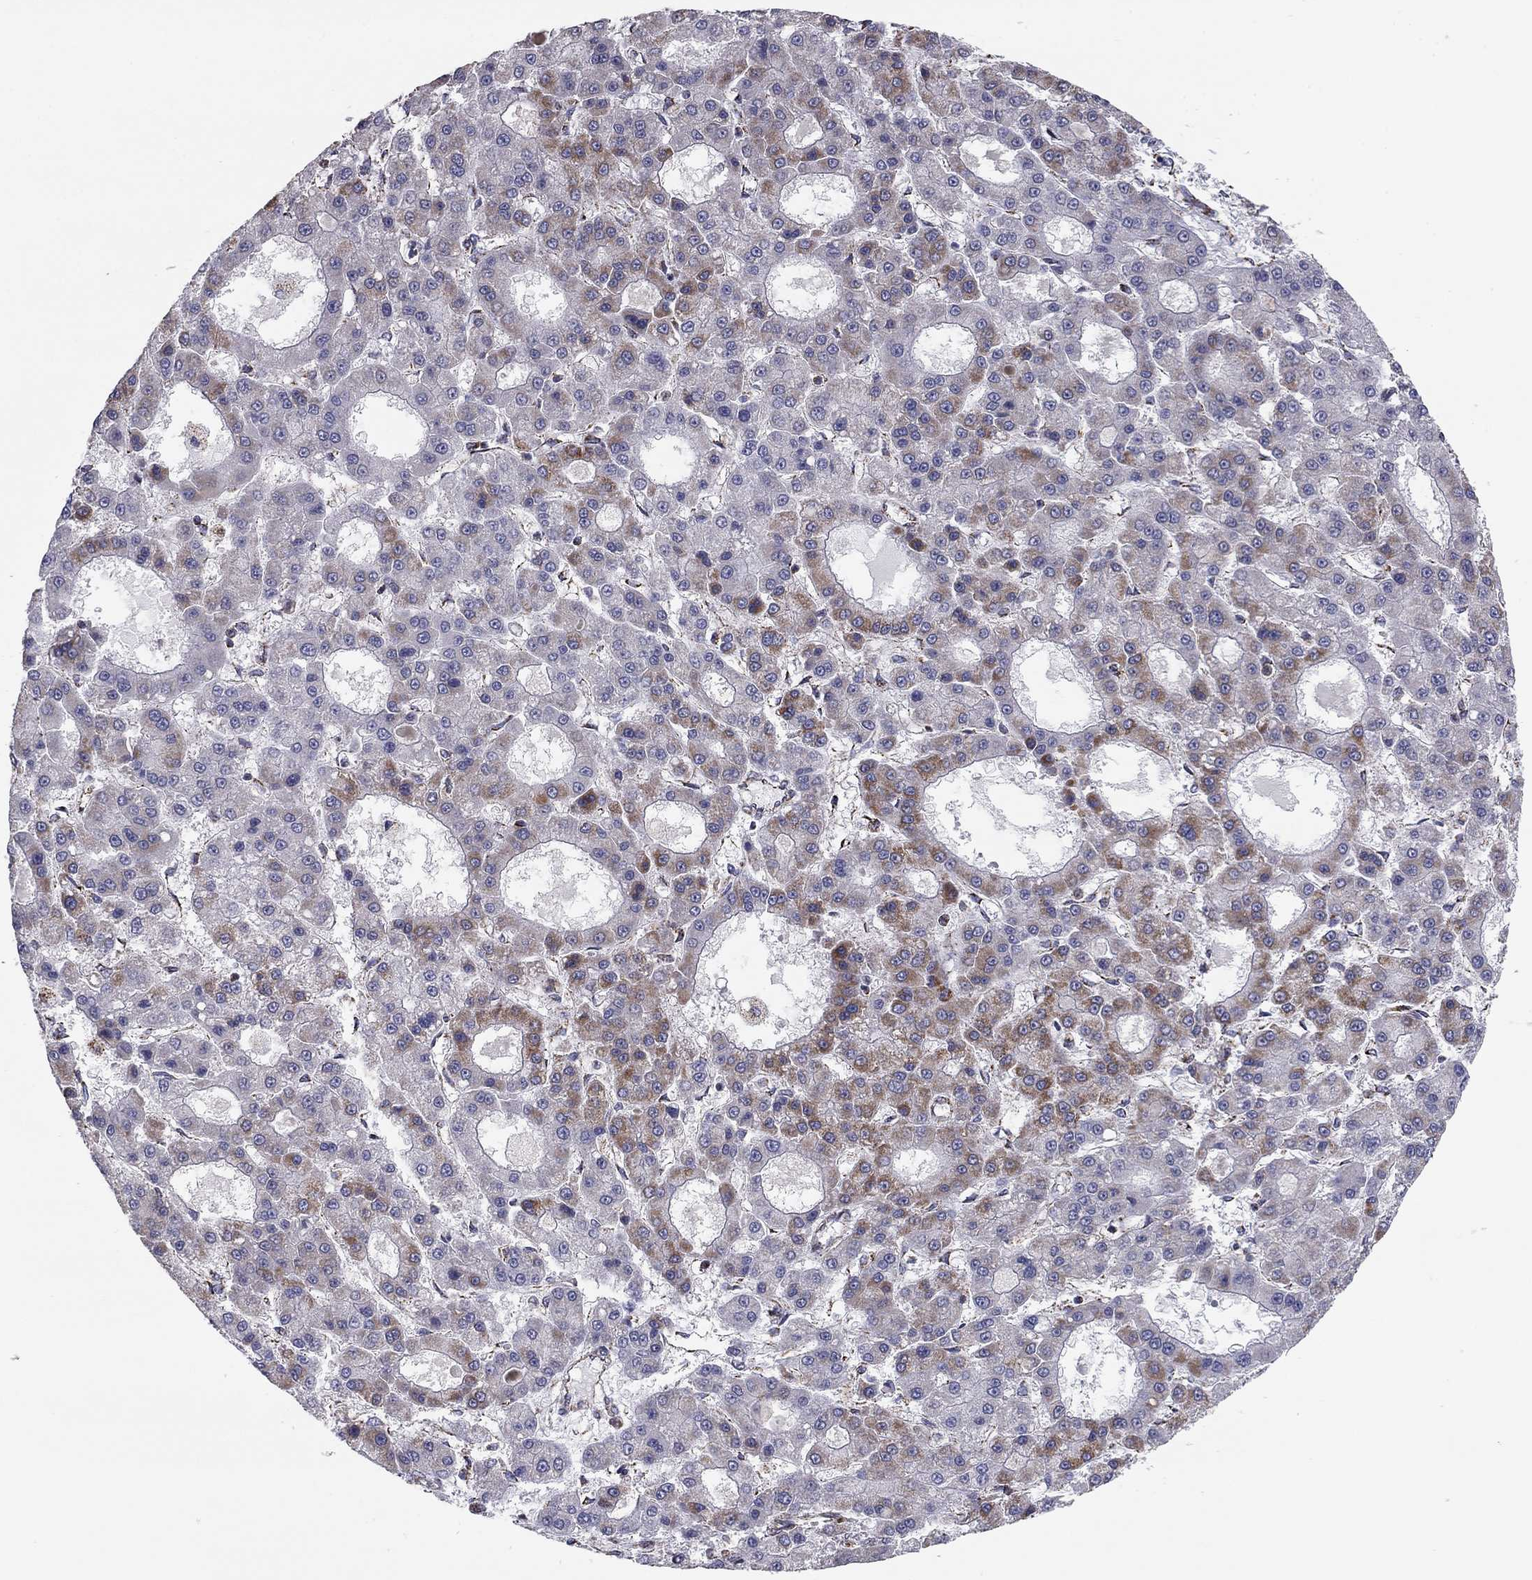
{"staining": {"intensity": "moderate", "quantity": "<25%", "location": "cytoplasmic/membranous"}, "tissue": "liver cancer", "cell_type": "Tumor cells", "image_type": "cancer", "snomed": [{"axis": "morphology", "description": "Carcinoma, Hepatocellular, NOS"}, {"axis": "topography", "description": "Liver"}], "caption": "An image of human liver cancer stained for a protein shows moderate cytoplasmic/membranous brown staining in tumor cells.", "gene": "NDUFV1", "patient": {"sex": "male", "age": 70}}